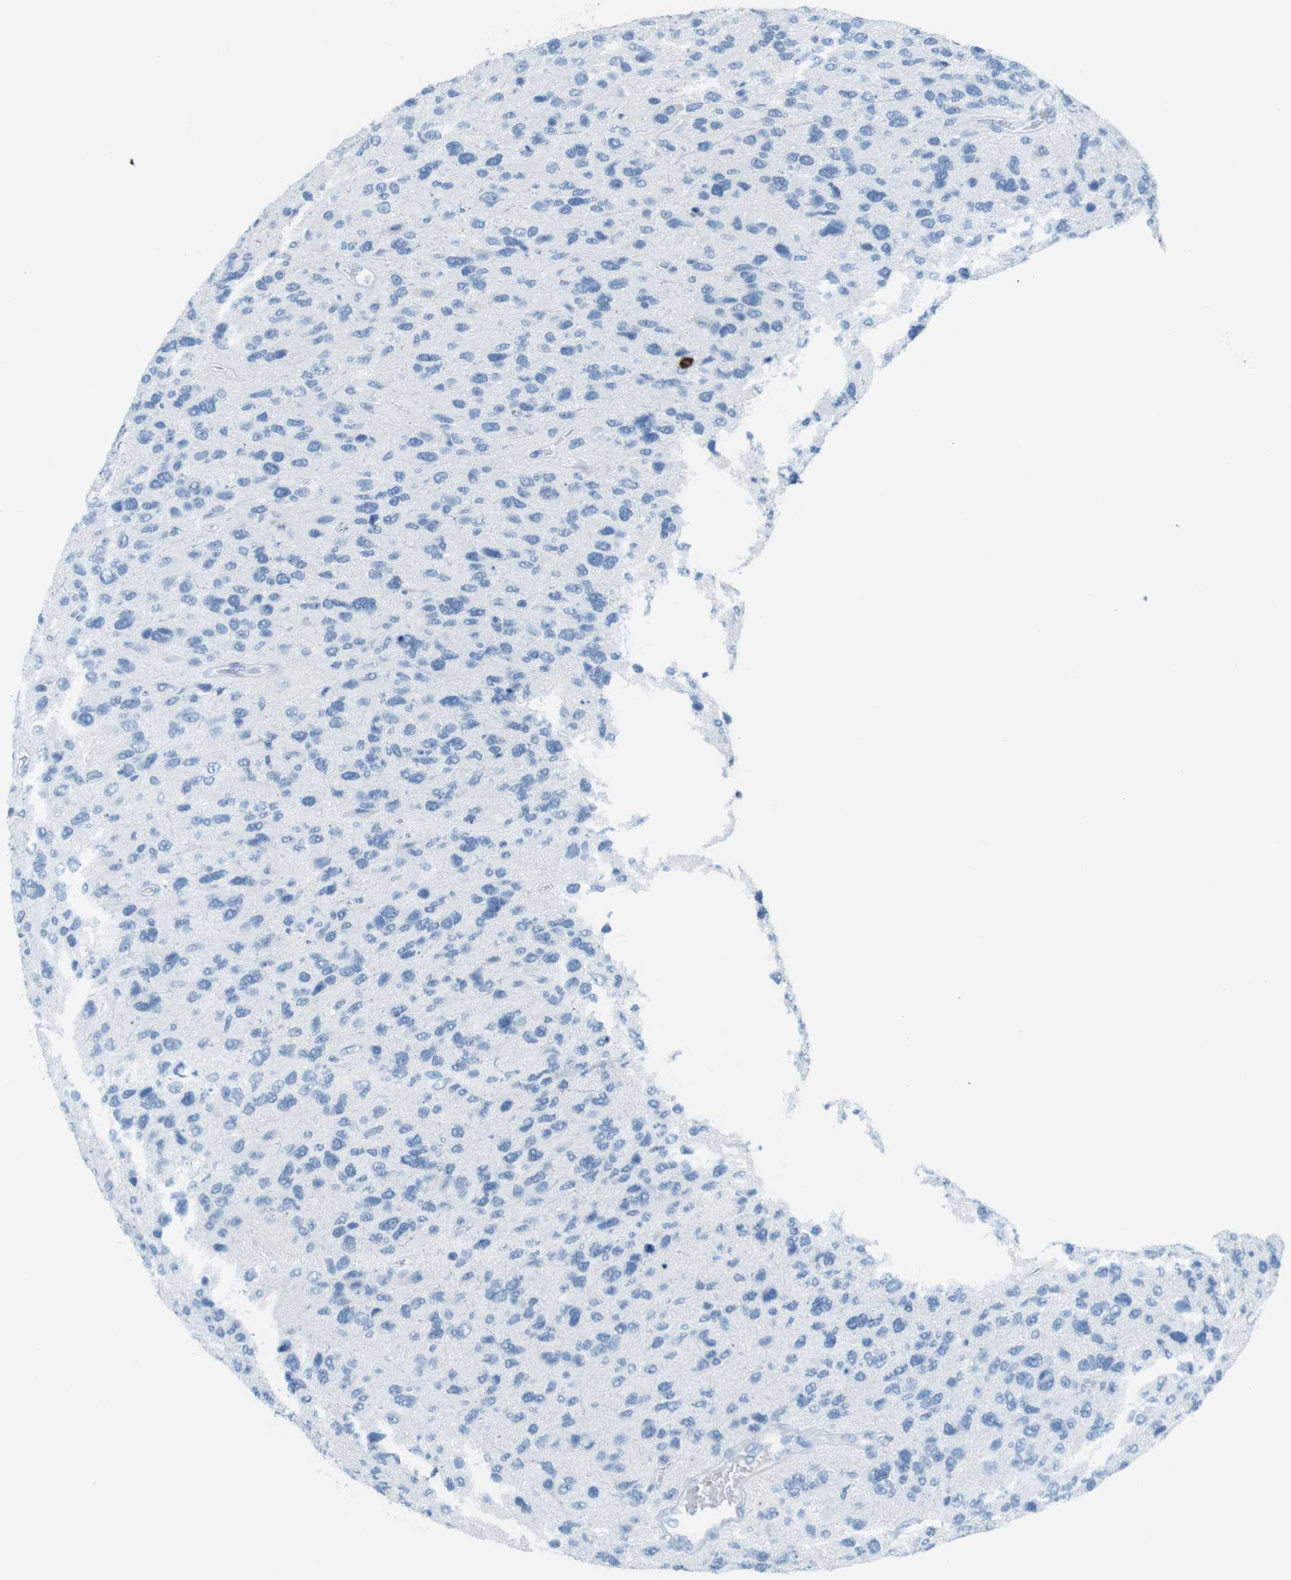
{"staining": {"intensity": "negative", "quantity": "none", "location": "none"}, "tissue": "glioma", "cell_type": "Tumor cells", "image_type": "cancer", "snomed": [{"axis": "morphology", "description": "Glioma, malignant, High grade"}, {"axis": "topography", "description": "Brain"}], "caption": "This is a image of immunohistochemistry staining of glioma, which shows no expression in tumor cells.", "gene": "MCEMP1", "patient": {"sex": "female", "age": 58}}